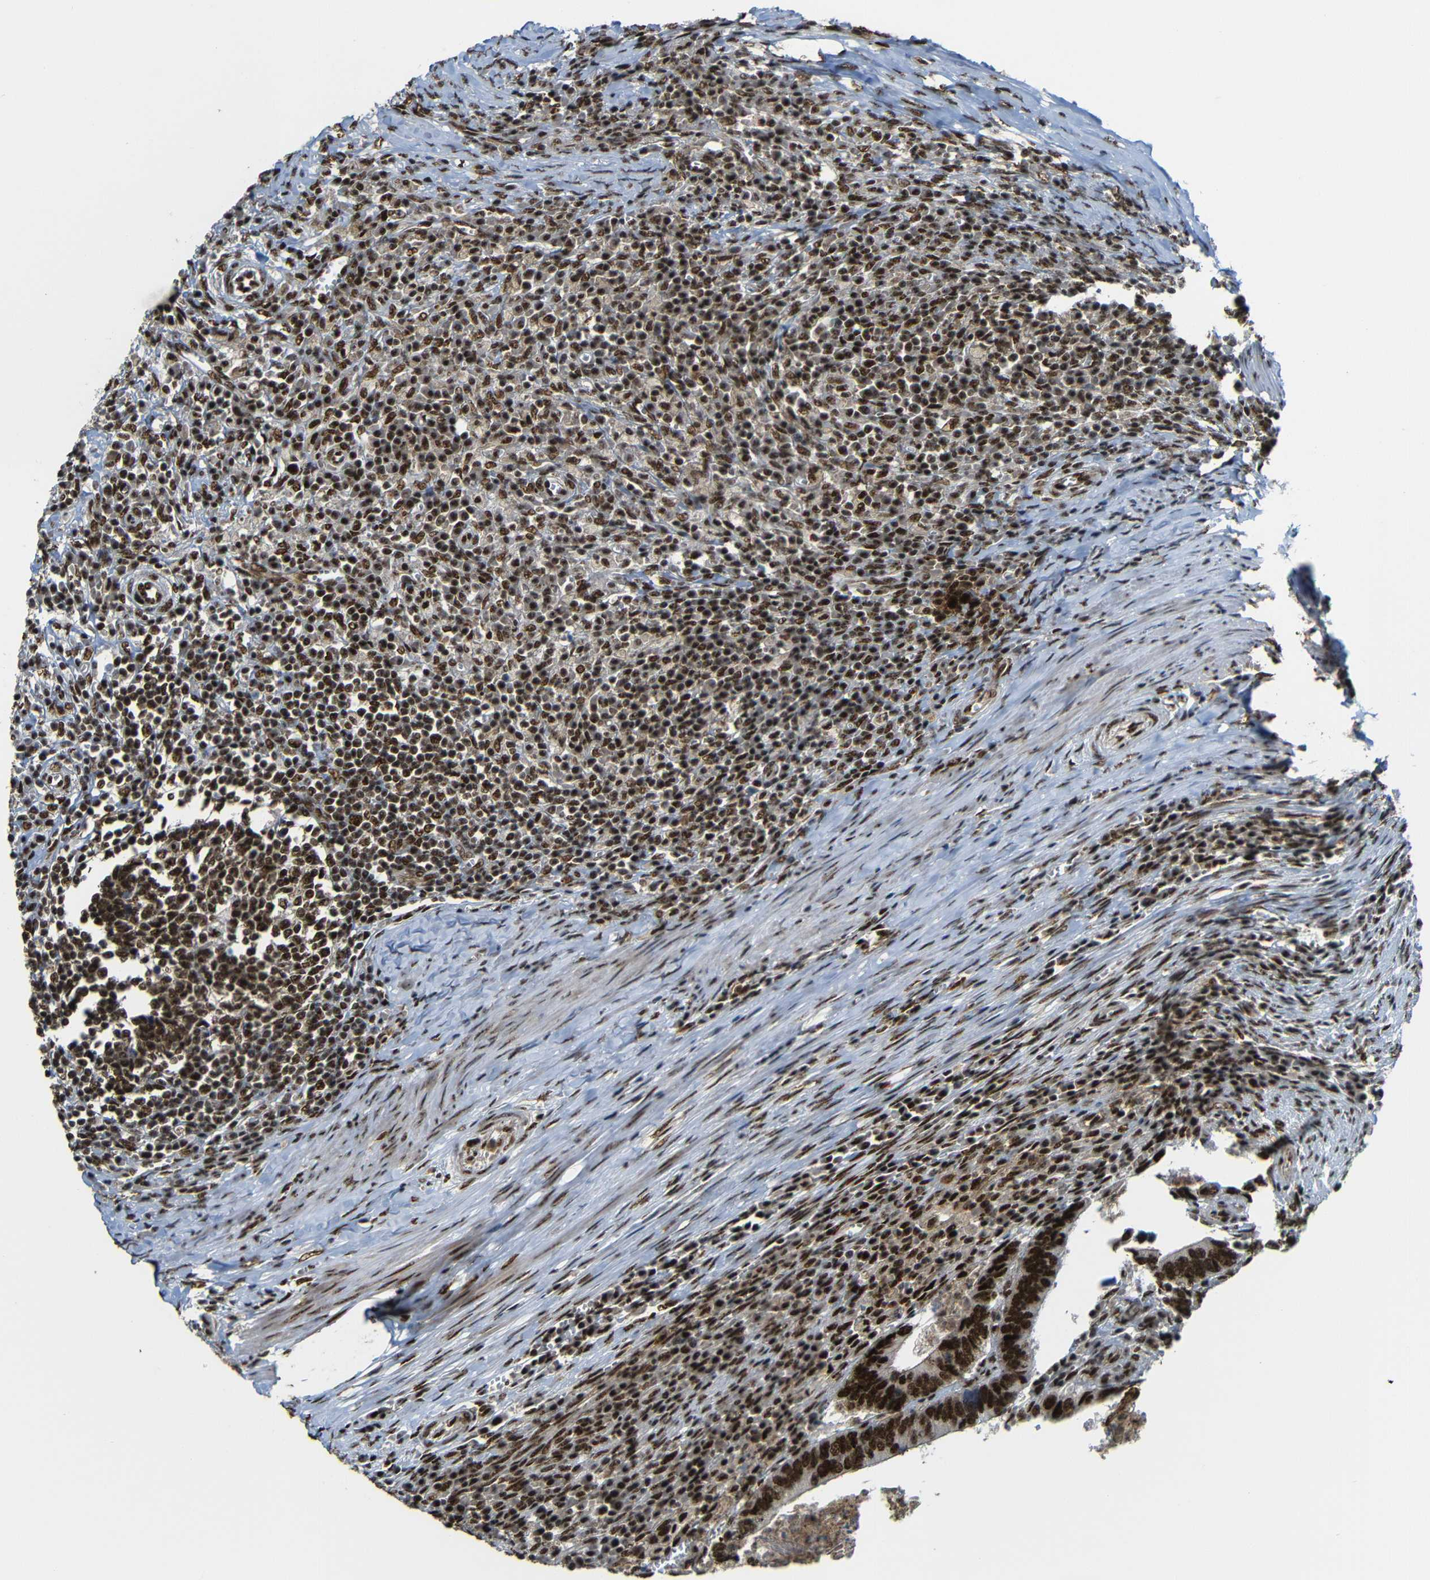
{"staining": {"intensity": "strong", "quantity": ">75%", "location": "cytoplasmic/membranous,nuclear"}, "tissue": "colorectal cancer", "cell_type": "Tumor cells", "image_type": "cancer", "snomed": [{"axis": "morphology", "description": "Adenocarcinoma, NOS"}, {"axis": "topography", "description": "Colon"}], "caption": "Adenocarcinoma (colorectal) stained with DAB IHC shows high levels of strong cytoplasmic/membranous and nuclear positivity in approximately >75% of tumor cells.", "gene": "TCF7L2", "patient": {"sex": "male", "age": 72}}